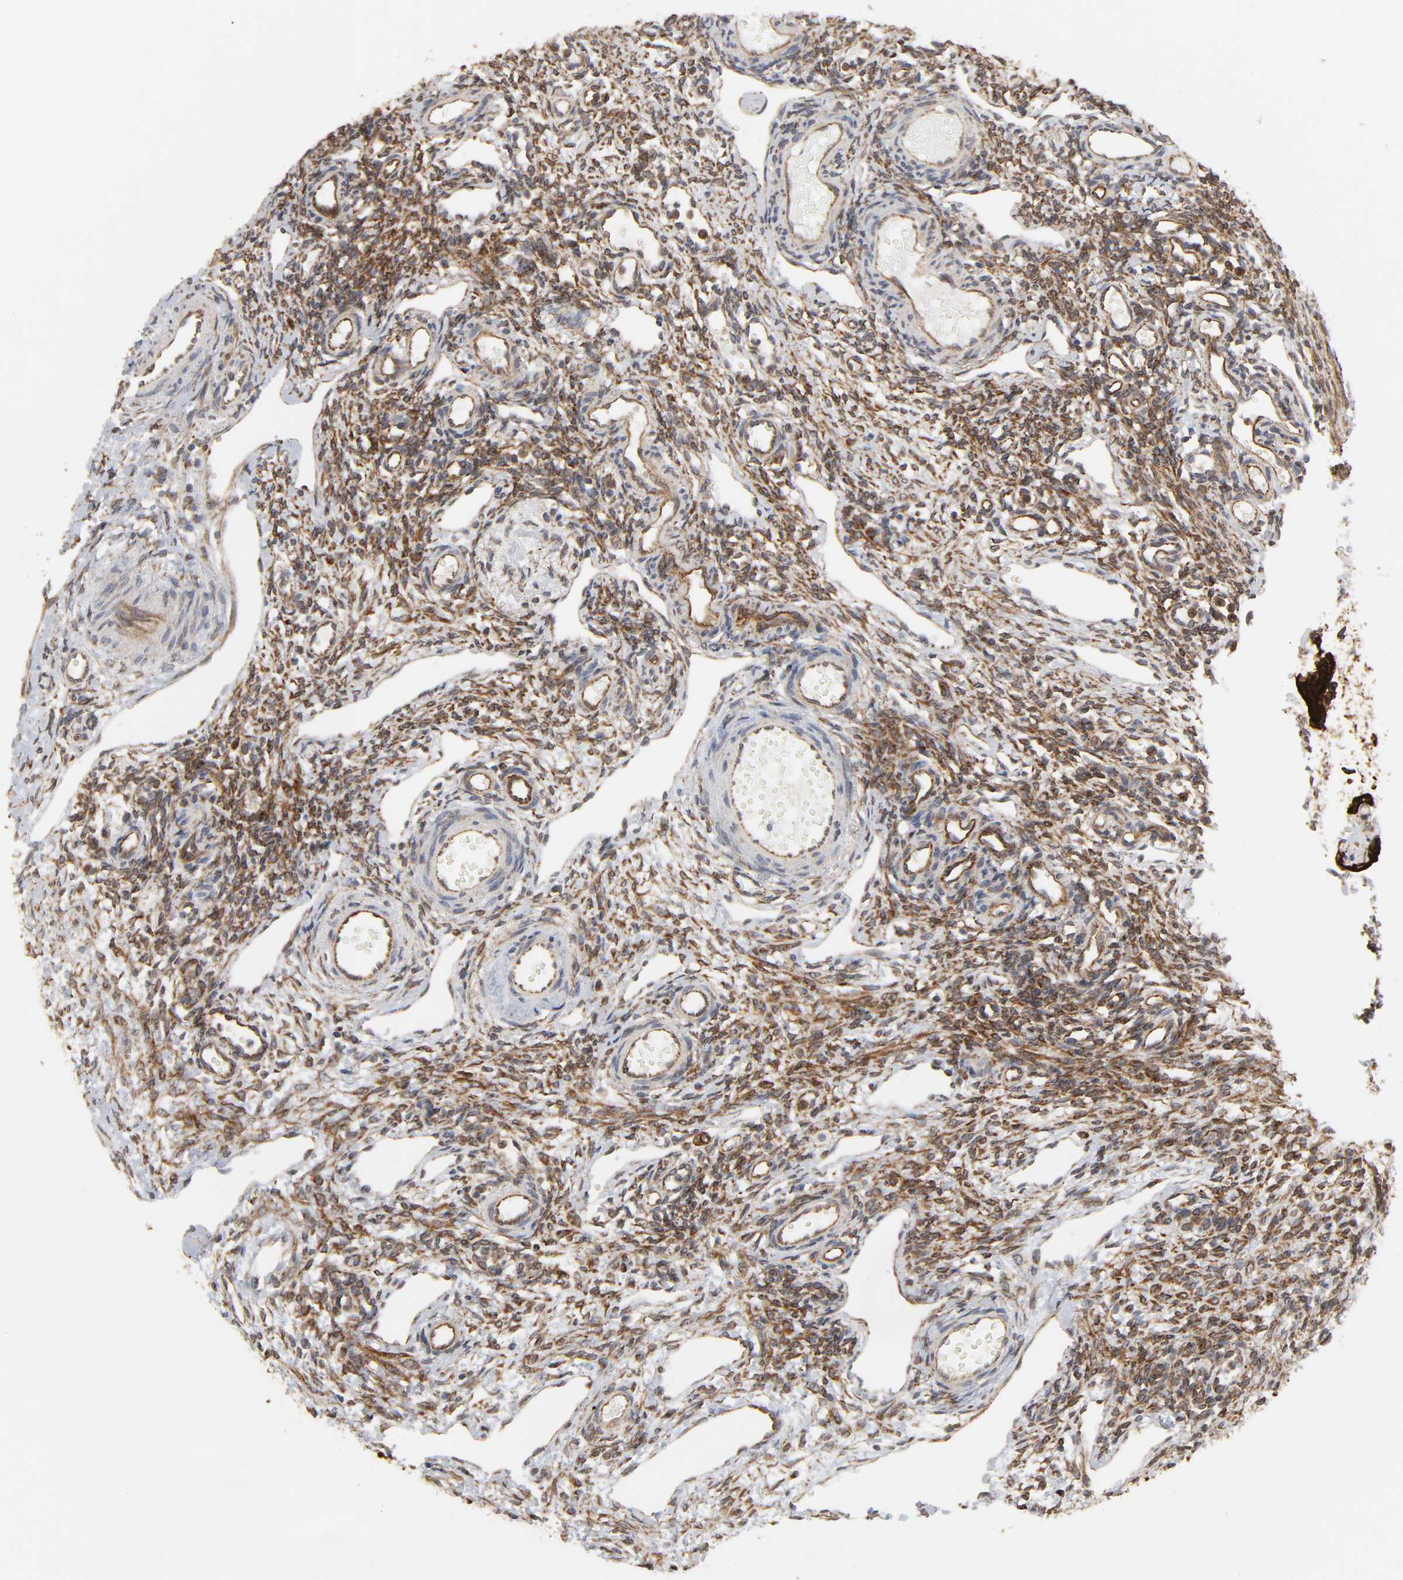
{"staining": {"intensity": "strong", "quantity": ">75%", "location": "cytoplasmic/membranous"}, "tissue": "ovary", "cell_type": "Follicle cells", "image_type": "normal", "snomed": [{"axis": "morphology", "description": "Normal tissue, NOS"}, {"axis": "topography", "description": "Ovary"}], "caption": "Immunohistochemical staining of normal human ovary shows >75% levels of strong cytoplasmic/membranous protein positivity in about >75% of follicle cells. (Stains: DAB (3,3'-diaminobenzidine) in brown, nuclei in blue, Microscopy: brightfield microscopy at high magnification).", "gene": "POR", "patient": {"sex": "female", "age": 33}}